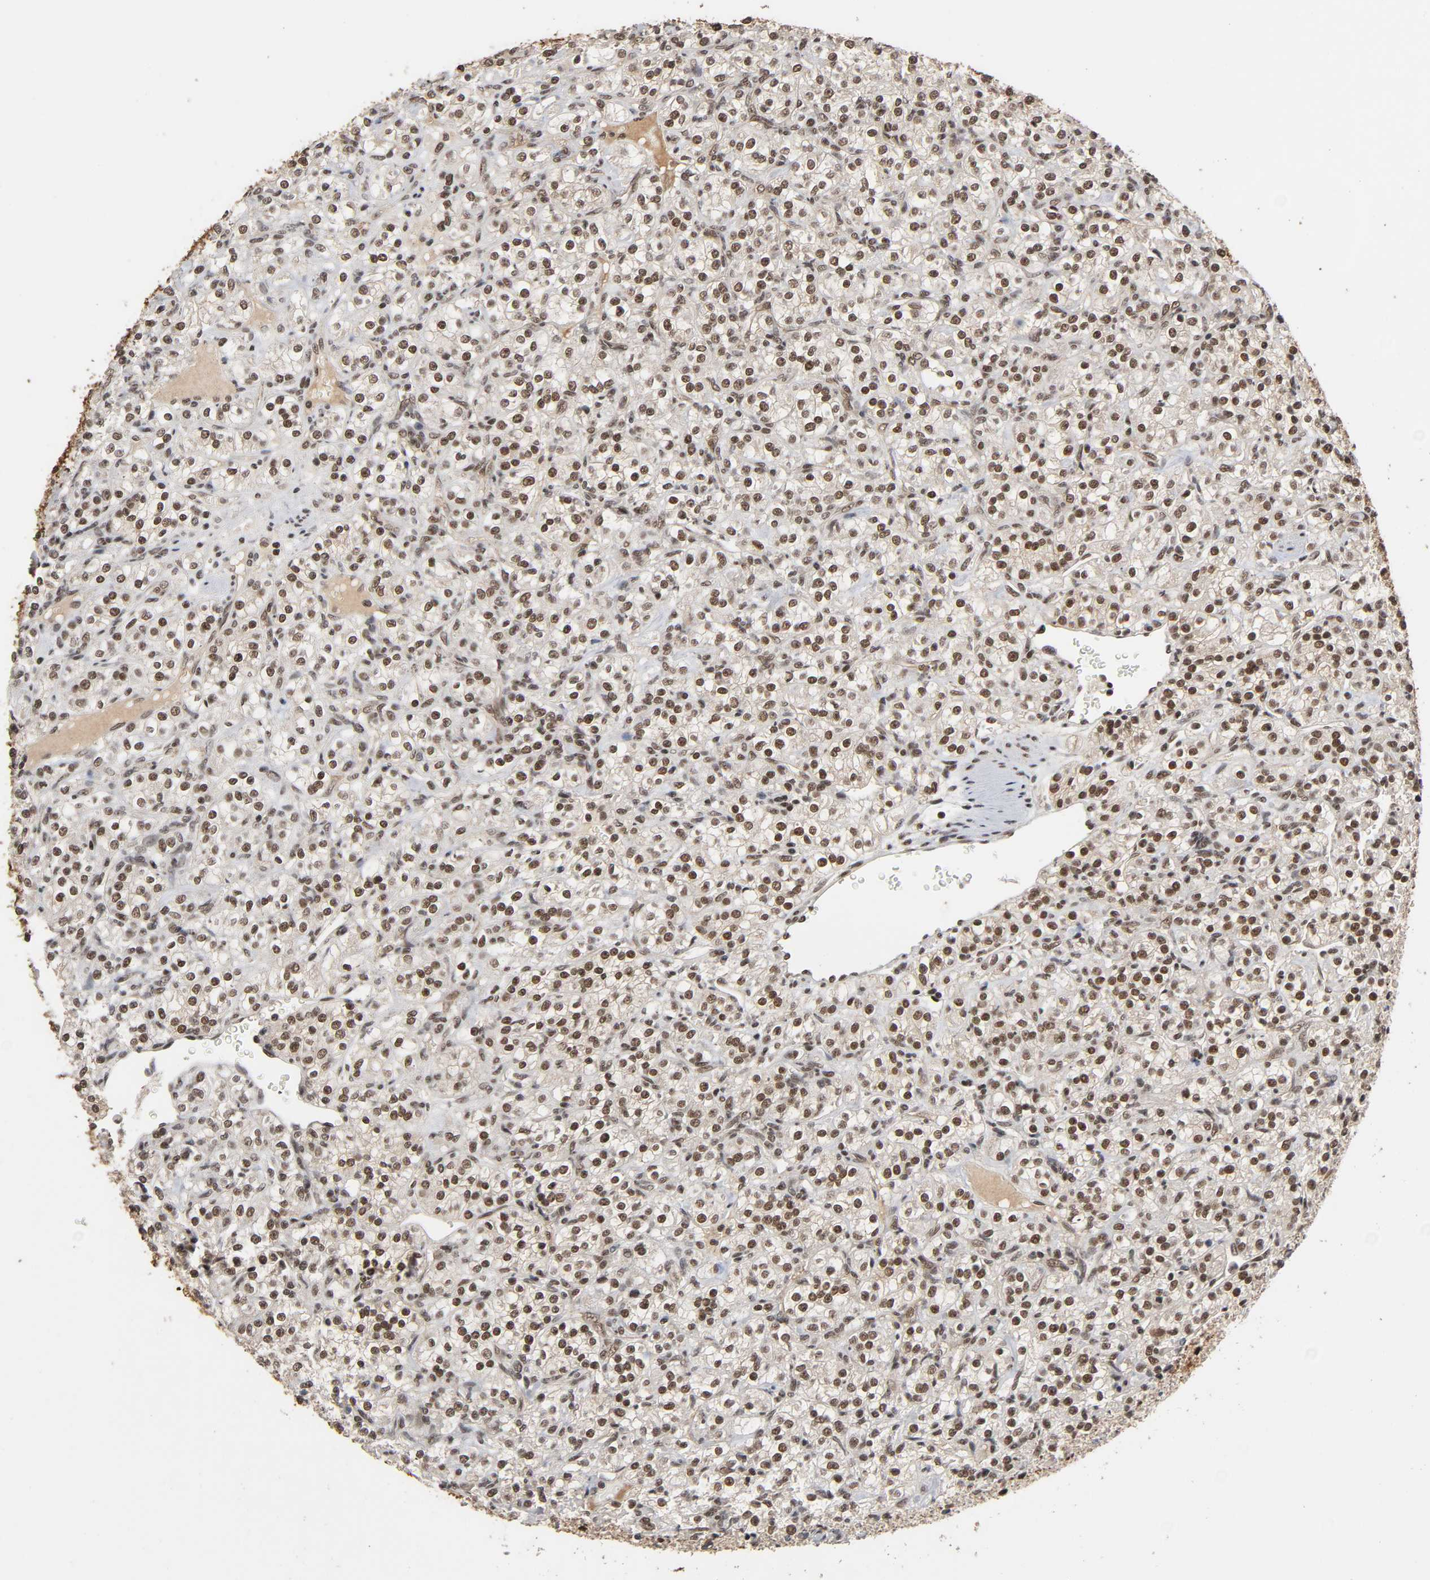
{"staining": {"intensity": "moderate", "quantity": ">75%", "location": "cytoplasmic/membranous,nuclear"}, "tissue": "renal cancer", "cell_type": "Tumor cells", "image_type": "cancer", "snomed": [{"axis": "morphology", "description": "Adenocarcinoma, NOS"}, {"axis": "topography", "description": "Kidney"}], "caption": "This photomicrograph demonstrates IHC staining of adenocarcinoma (renal), with medium moderate cytoplasmic/membranous and nuclear staining in approximately >75% of tumor cells.", "gene": "ZNF384", "patient": {"sex": "male", "age": 77}}